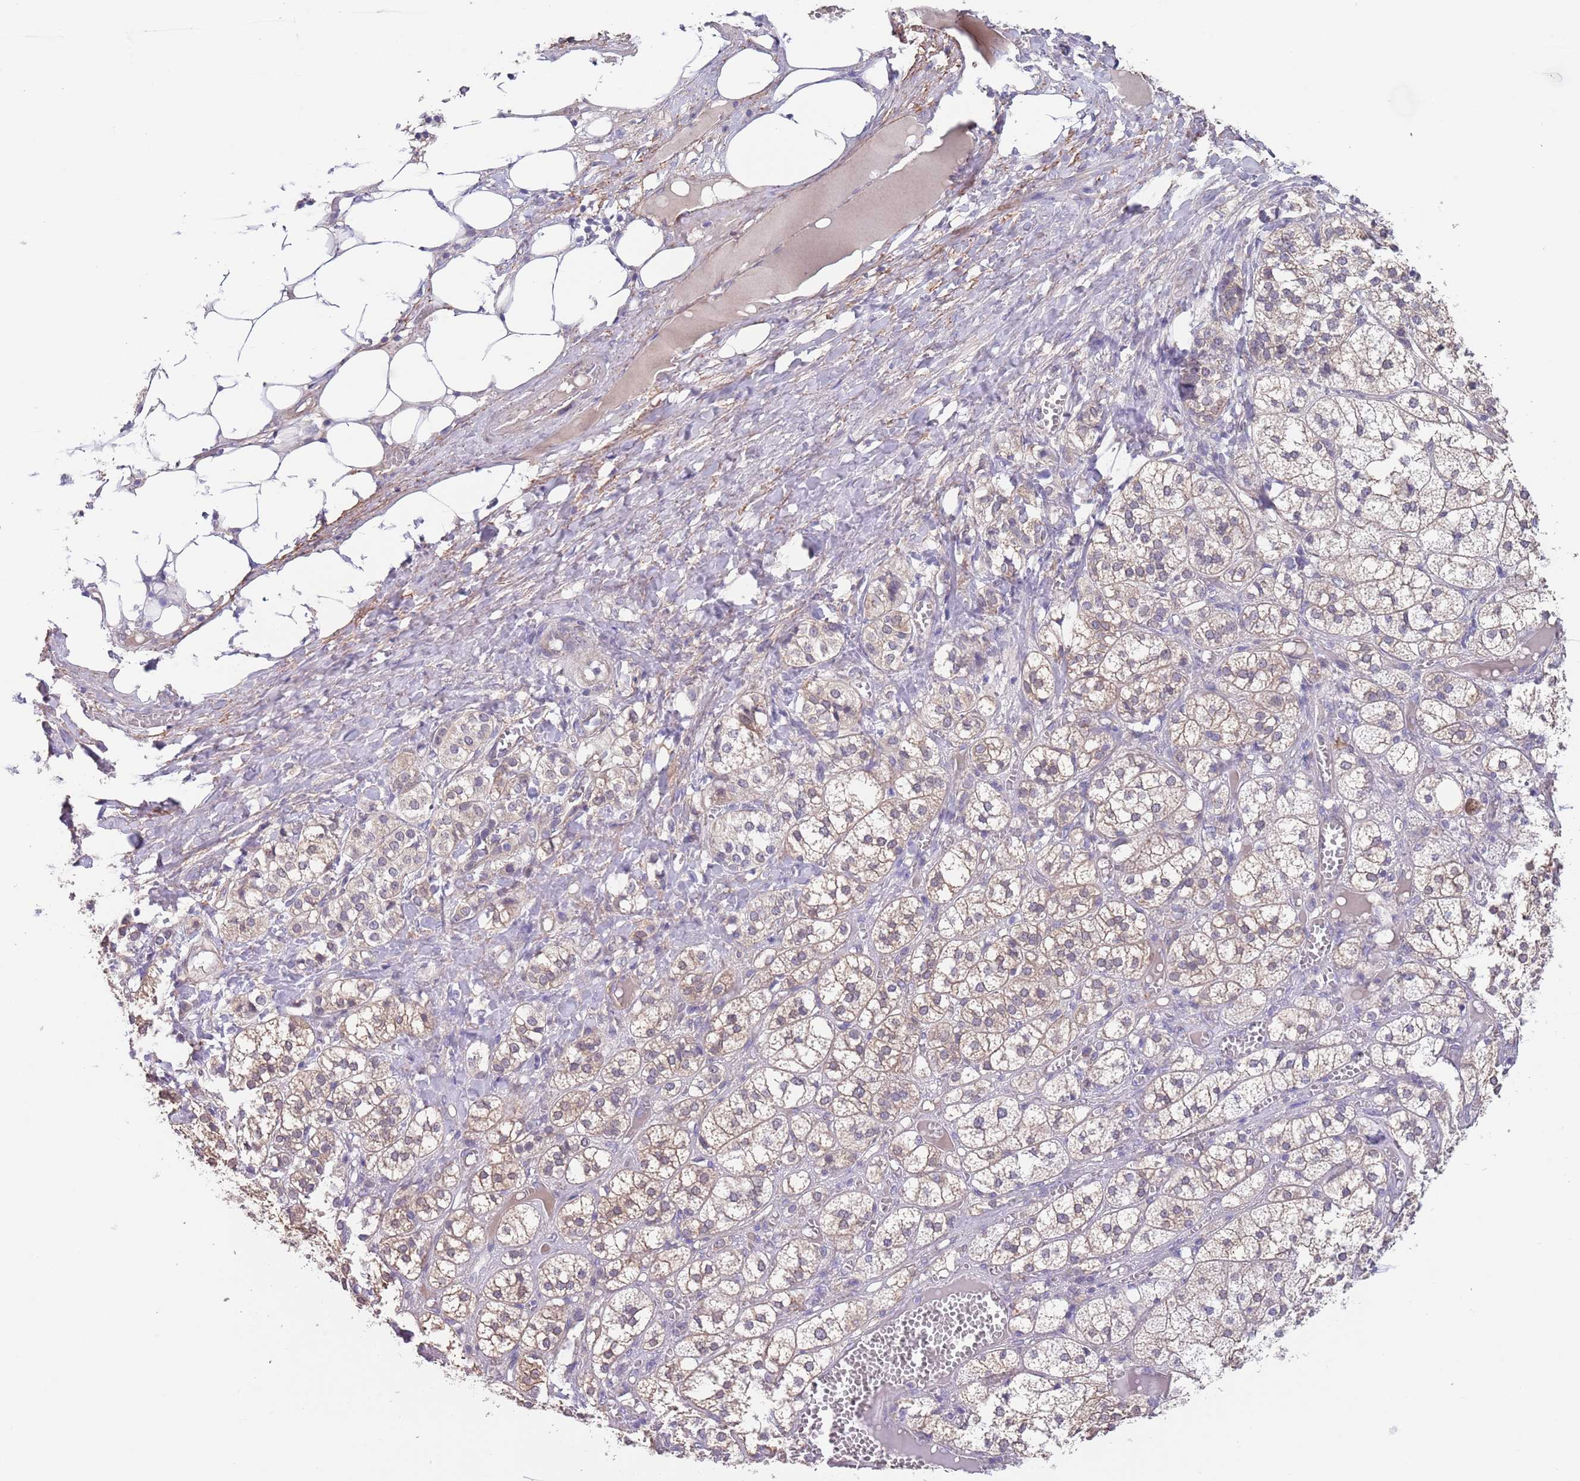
{"staining": {"intensity": "weak", "quantity": ">75%", "location": "cytoplasmic/membranous"}, "tissue": "adrenal gland", "cell_type": "Glandular cells", "image_type": "normal", "snomed": [{"axis": "morphology", "description": "Normal tissue, NOS"}, {"axis": "topography", "description": "Adrenal gland"}], "caption": "Immunohistochemistry (IHC) staining of benign adrenal gland, which displays low levels of weak cytoplasmic/membranous expression in approximately >75% of glandular cells indicating weak cytoplasmic/membranous protein staining. The staining was performed using DAB (brown) for protein detection and nuclei were counterstained in hematoxylin (blue).", "gene": "RNF169", "patient": {"sex": "female", "age": 61}}